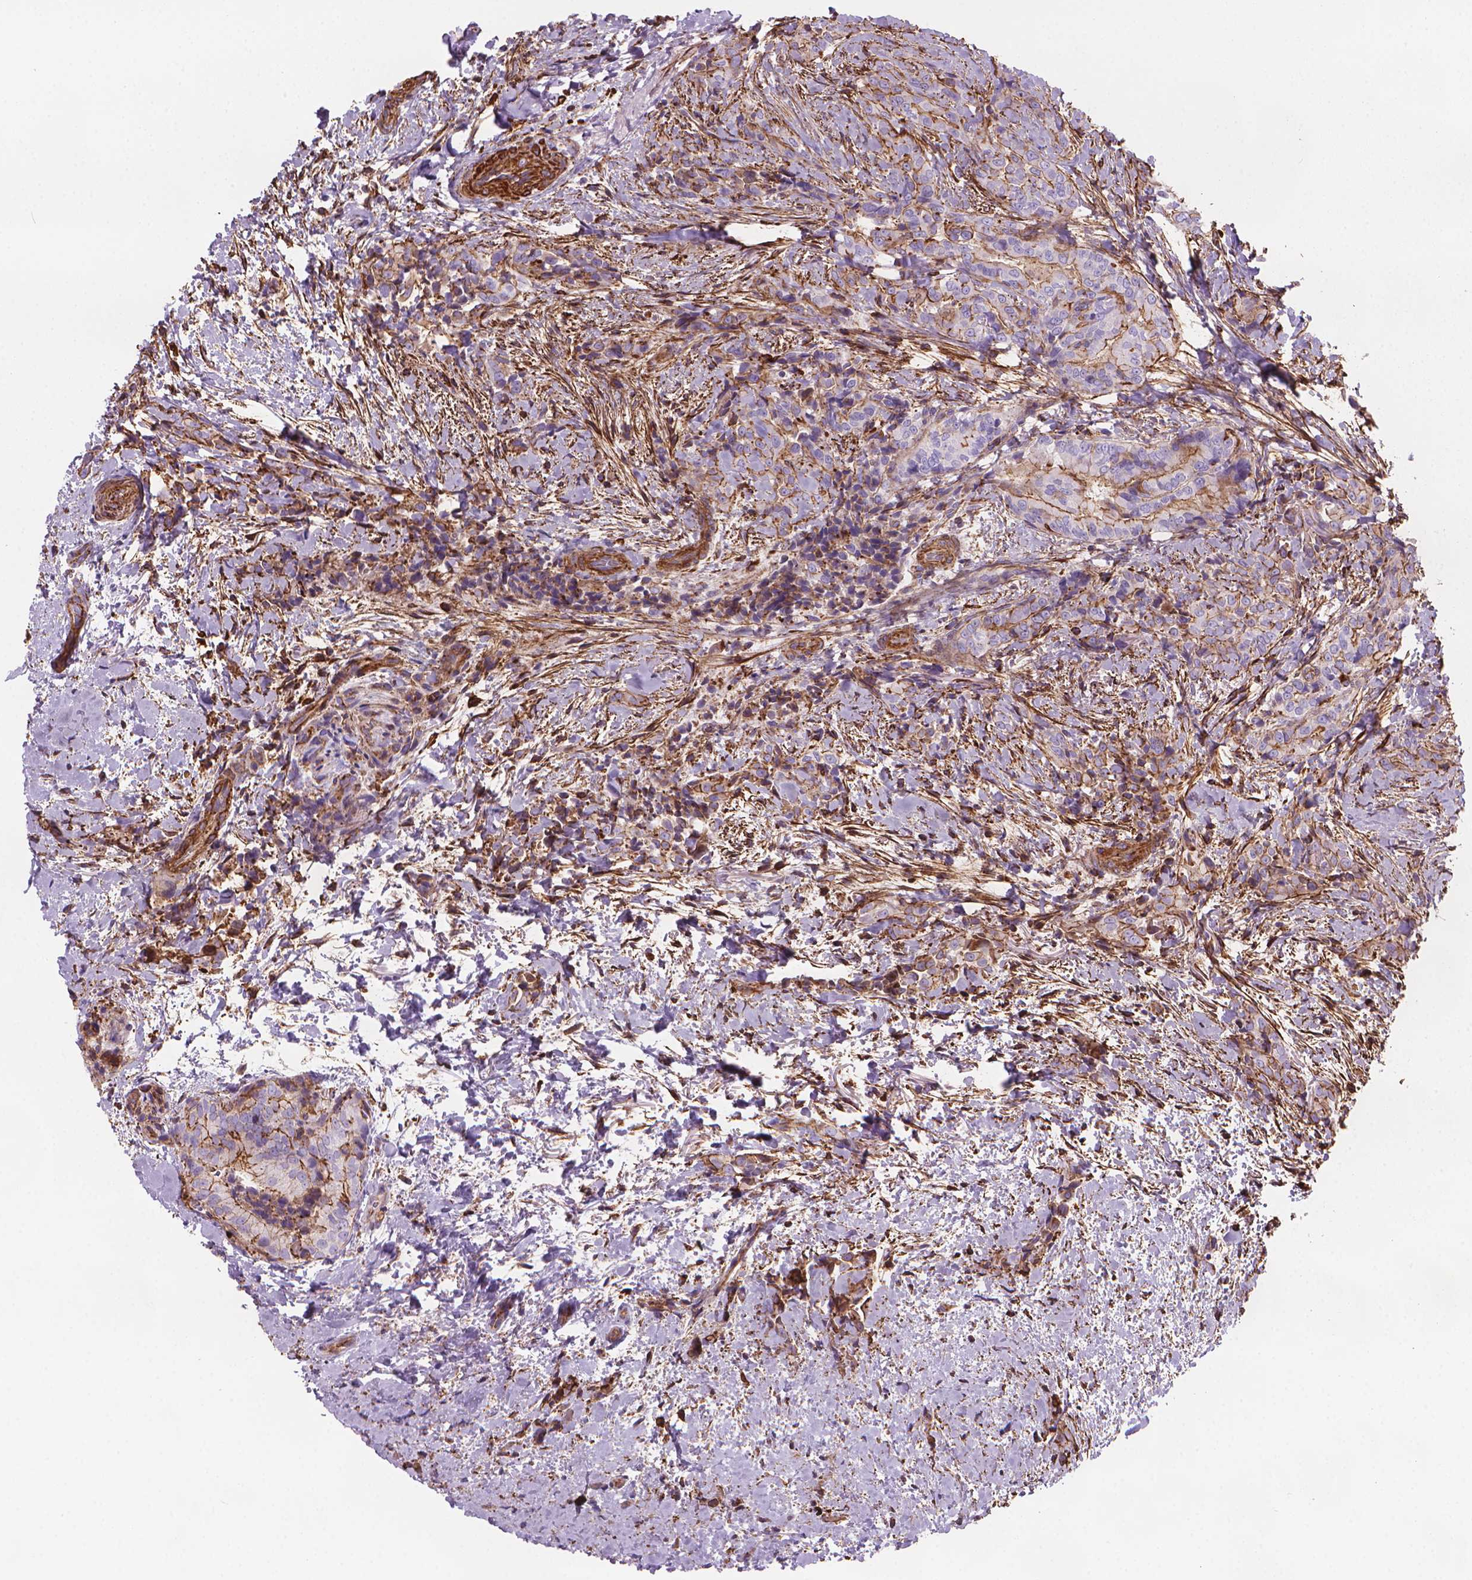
{"staining": {"intensity": "moderate", "quantity": "25%-75%", "location": "cytoplasmic/membranous"}, "tissue": "thyroid cancer", "cell_type": "Tumor cells", "image_type": "cancer", "snomed": [{"axis": "morphology", "description": "Papillary adenocarcinoma, NOS"}, {"axis": "topography", "description": "Thyroid gland"}], "caption": "Protein staining by immunohistochemistry (IHC) reveals moderate cytoplasmic/membranous expression in about 25%-75% of tumor cells in papillary adenocarcinoma (thyroid).", "gene": "PATJ", "patient": {"sex": "male", "age": 61}}